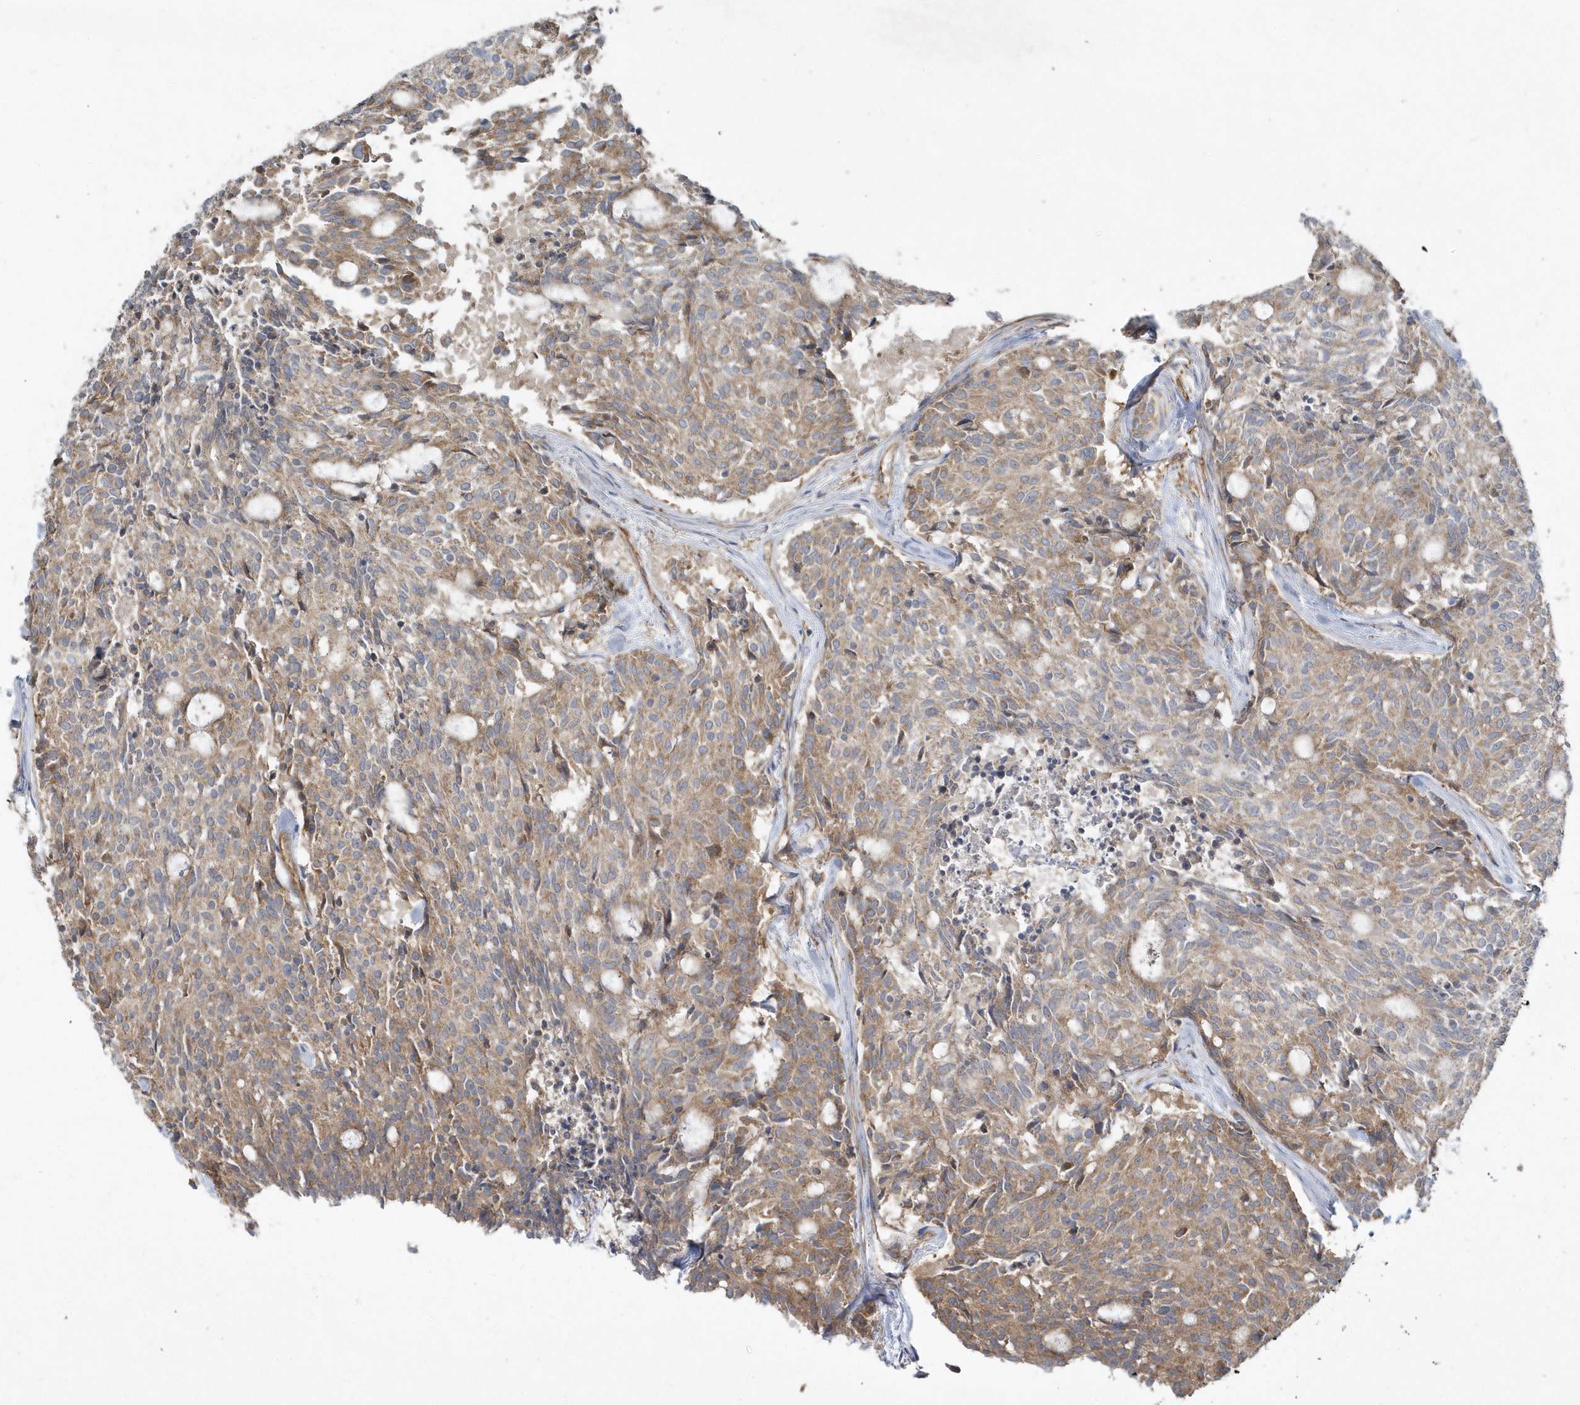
{"staining": {"intensity": "moderate", "quantity": ">75%", "location": "cytoplasmic/membranous"}, "tissue": "carcinoid", "cell_type": "Tumor cells", "image_type": "cancer", "snomed": [{"axis": "morphology", "description": "Carcinoid, malignant, NOS"}, {"axis": "topography", "description": "Pancreas"}], "caption": "Moderate cytoplasmic/membranous protein expression is present in approximately >75% of tumor cells in carcinoid.", "gene": "LEXM", "patient": {"sex": "female", "age": 54}}